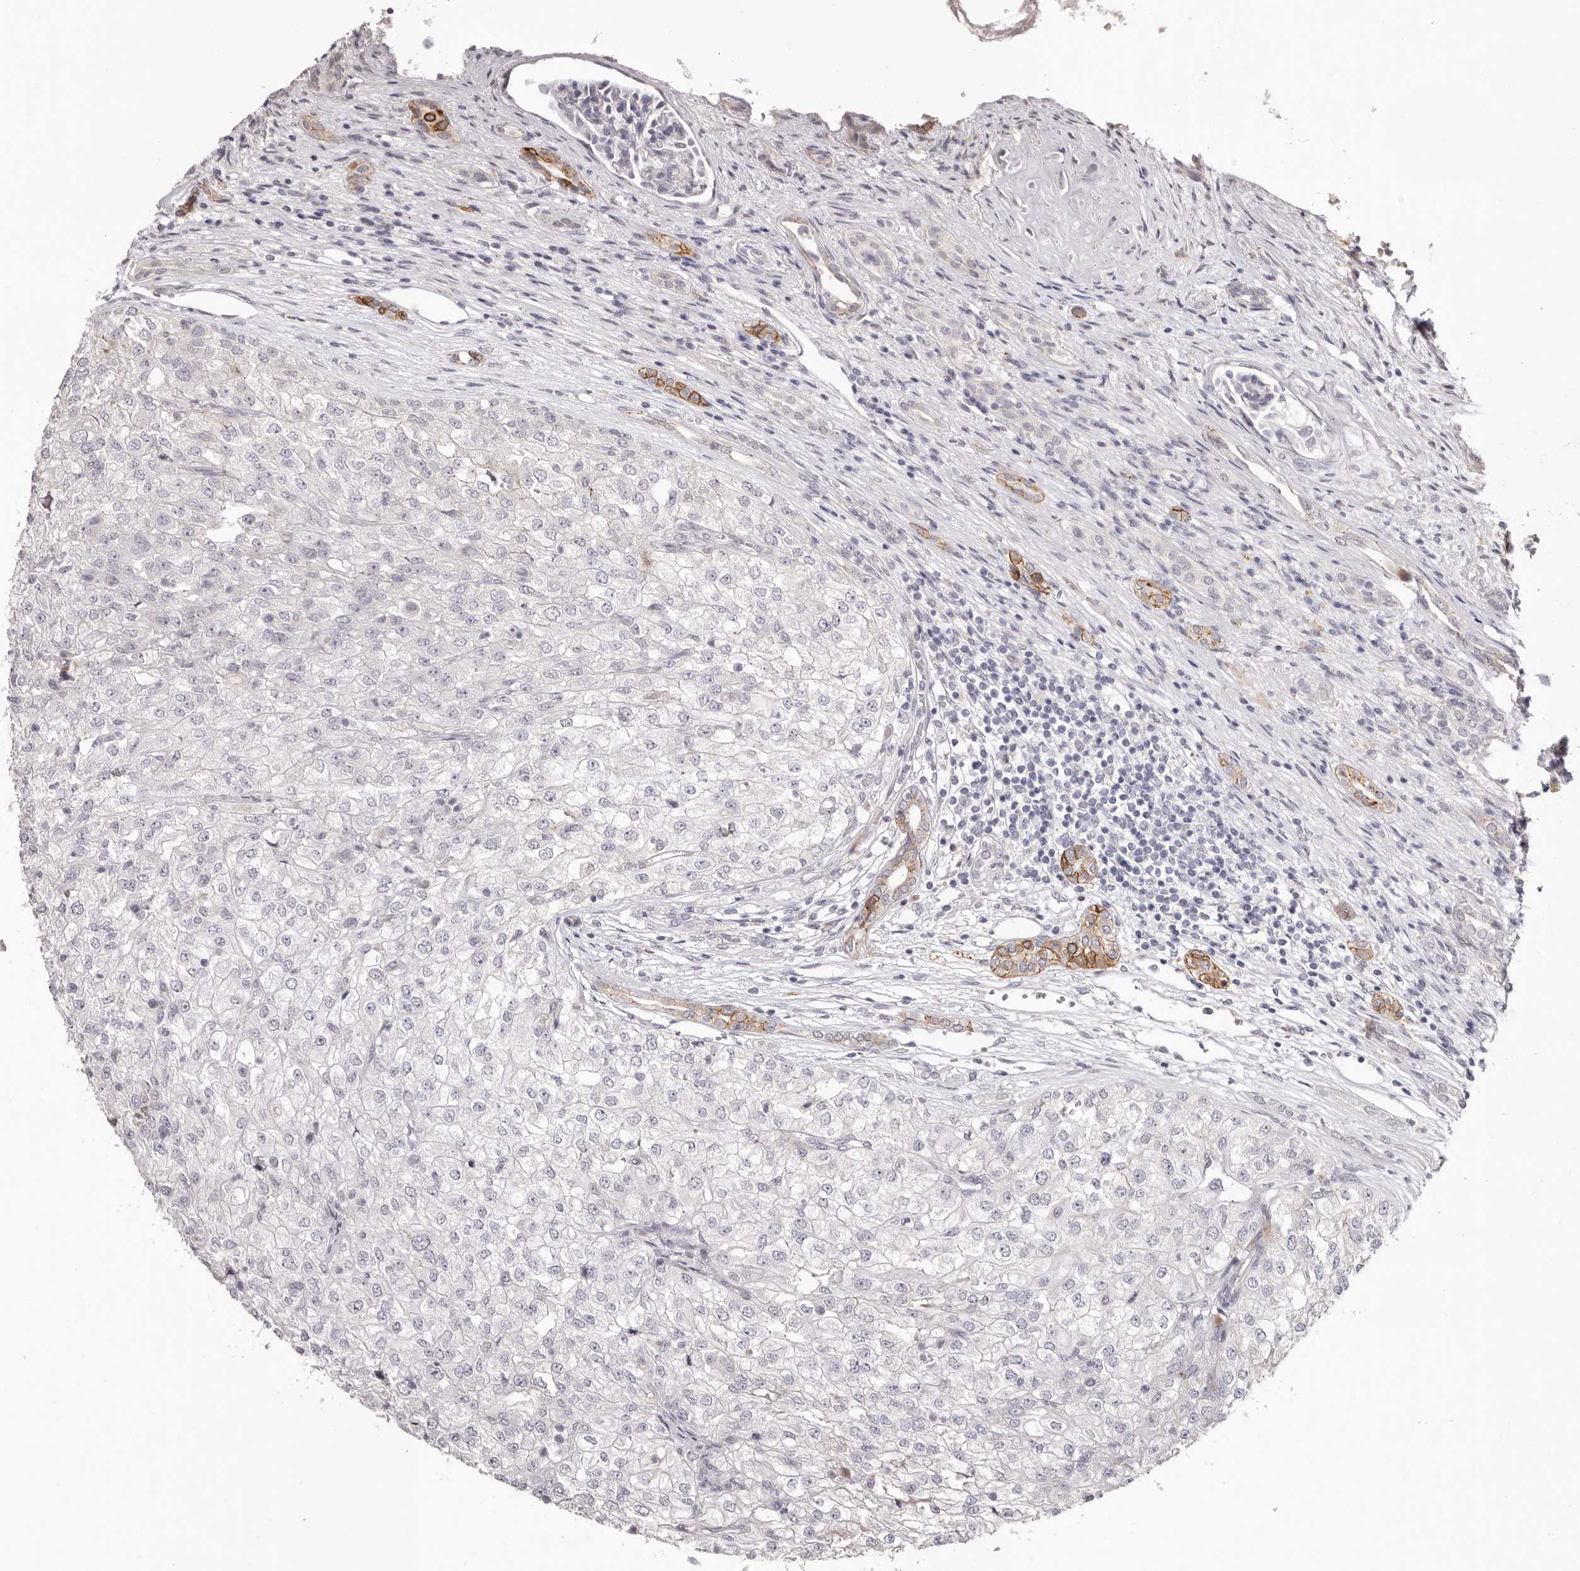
{"staining": {"intensity": "negative", "quantity": "none", "location": "none"}, "tissue": "renal cancer", "cell_type": "Tumor cells", "image_type": "cancer", "snomed": [{"axis": "morphology", "description": "Adenocarcinoma, NOS"}, {"axis": "topography", "description": "Kidney"}], "caption": "High magnification brightfield microscopy of renal cancer stained with DAB (brown) and counterstained with hematoxylin (blue): tumor cells show no significant expression. (Brightfield microscopy of DAB (3,3'-diaminobenzidine) immunohistochemistry (IHC) at high magnification).", "gene": "PCDHB6", "patient": {"sex": "female", "age": 54}}